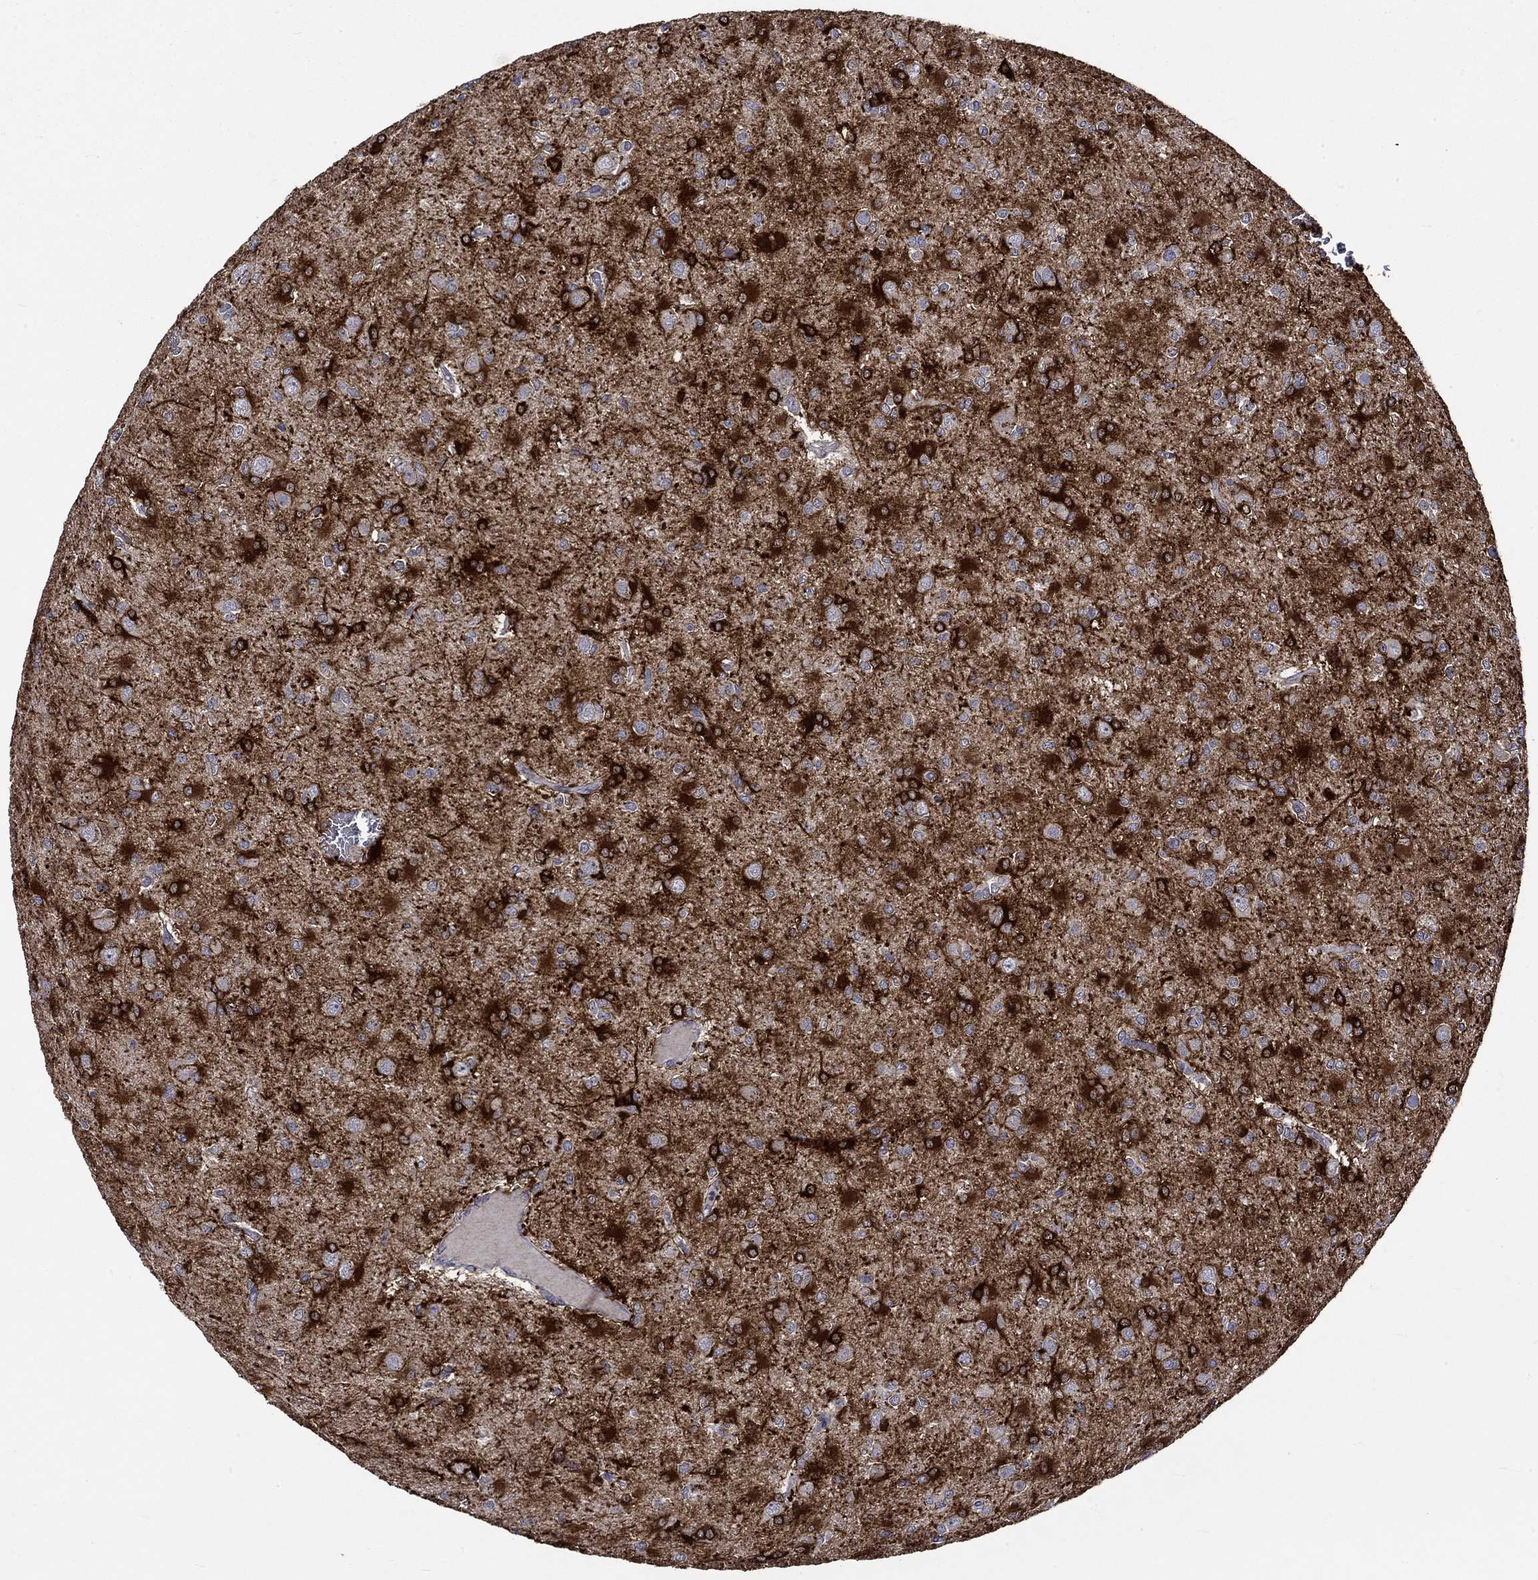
{"staining": {"intensity": "strong", "quantity": "25%-75%", "location": "cytoplasmic/membranous"}, "tissue": "glioma", "cell_type": "Tumor cells", "image_type": "cancer", "snomed": [{"axis": "morphology", "description": "Glioma, malignant, Low grade"}, {"axis": "topography", "description": "Brain"}], "caption": "Immunohistochemical staining of glioma displays high levels of strong cytoplasmic/membranous protein expression in about 25%-75% of tumor cells.", "gene": "CRYAB", "patient": {"sex": "male", "age": 27}}